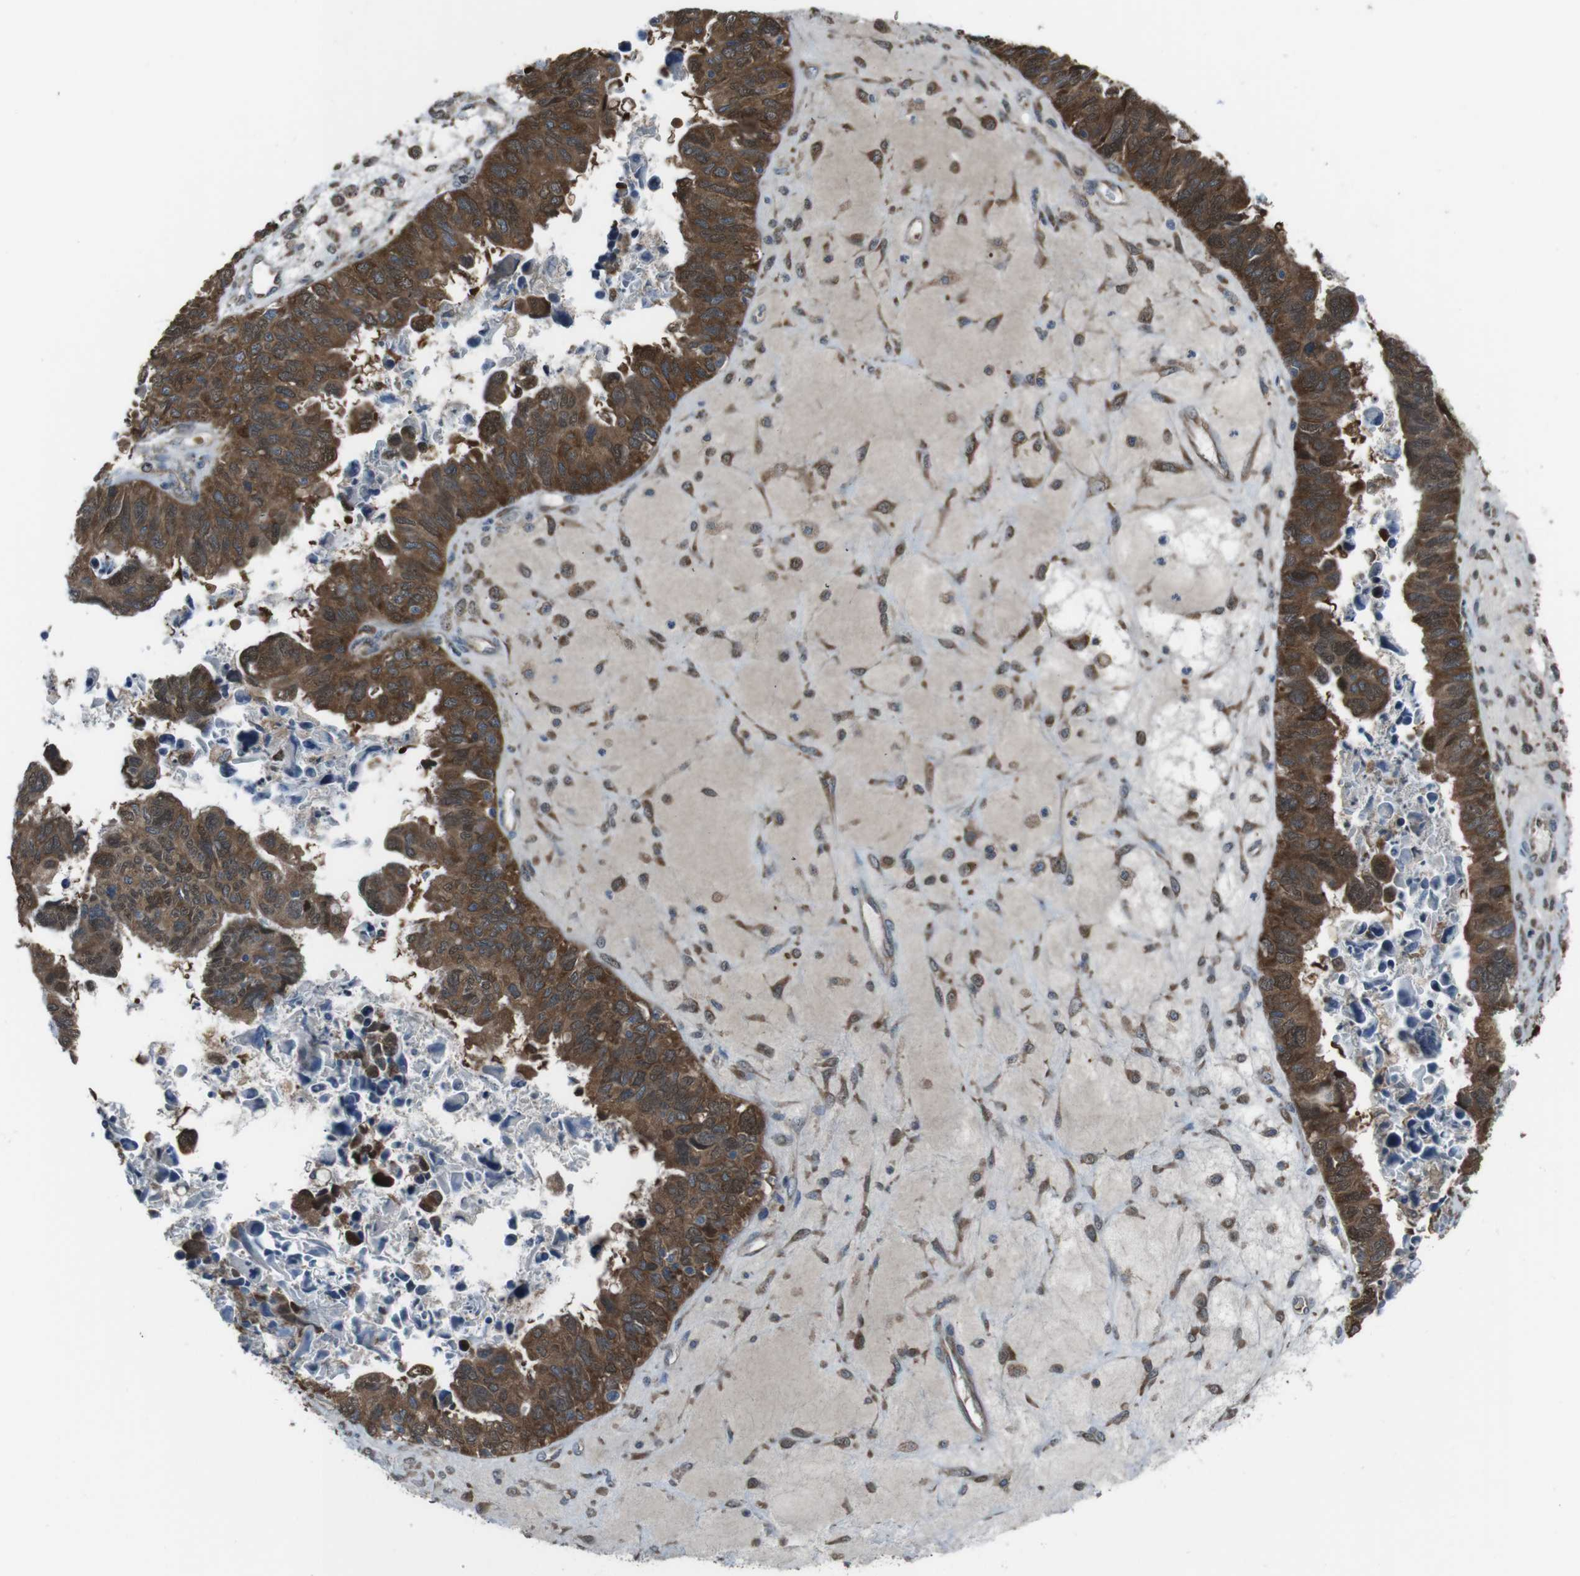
{"staining": {"intensity": "strong", "quantity": ">75%", "location": "cytoplasmic/membranous"}, "tissue": "ovarian cancer", "cell_type": "Tumor cells", "image_type": "cancer", "snomed": [{"axis": "morphology", "description": "Cystadenocarcinoma, serous, NOS"}, {"axis": "topography", "description": "Ovary"}], "caption": "Serous cystadenocarcinoma (ovarian) stained for a protein (brown) exhibits strong cytoplasmic/membranous positive expression in about >75% of tumor cells.", "gene": "SSR3", "patient": {"sex": "female", "age": 79}}